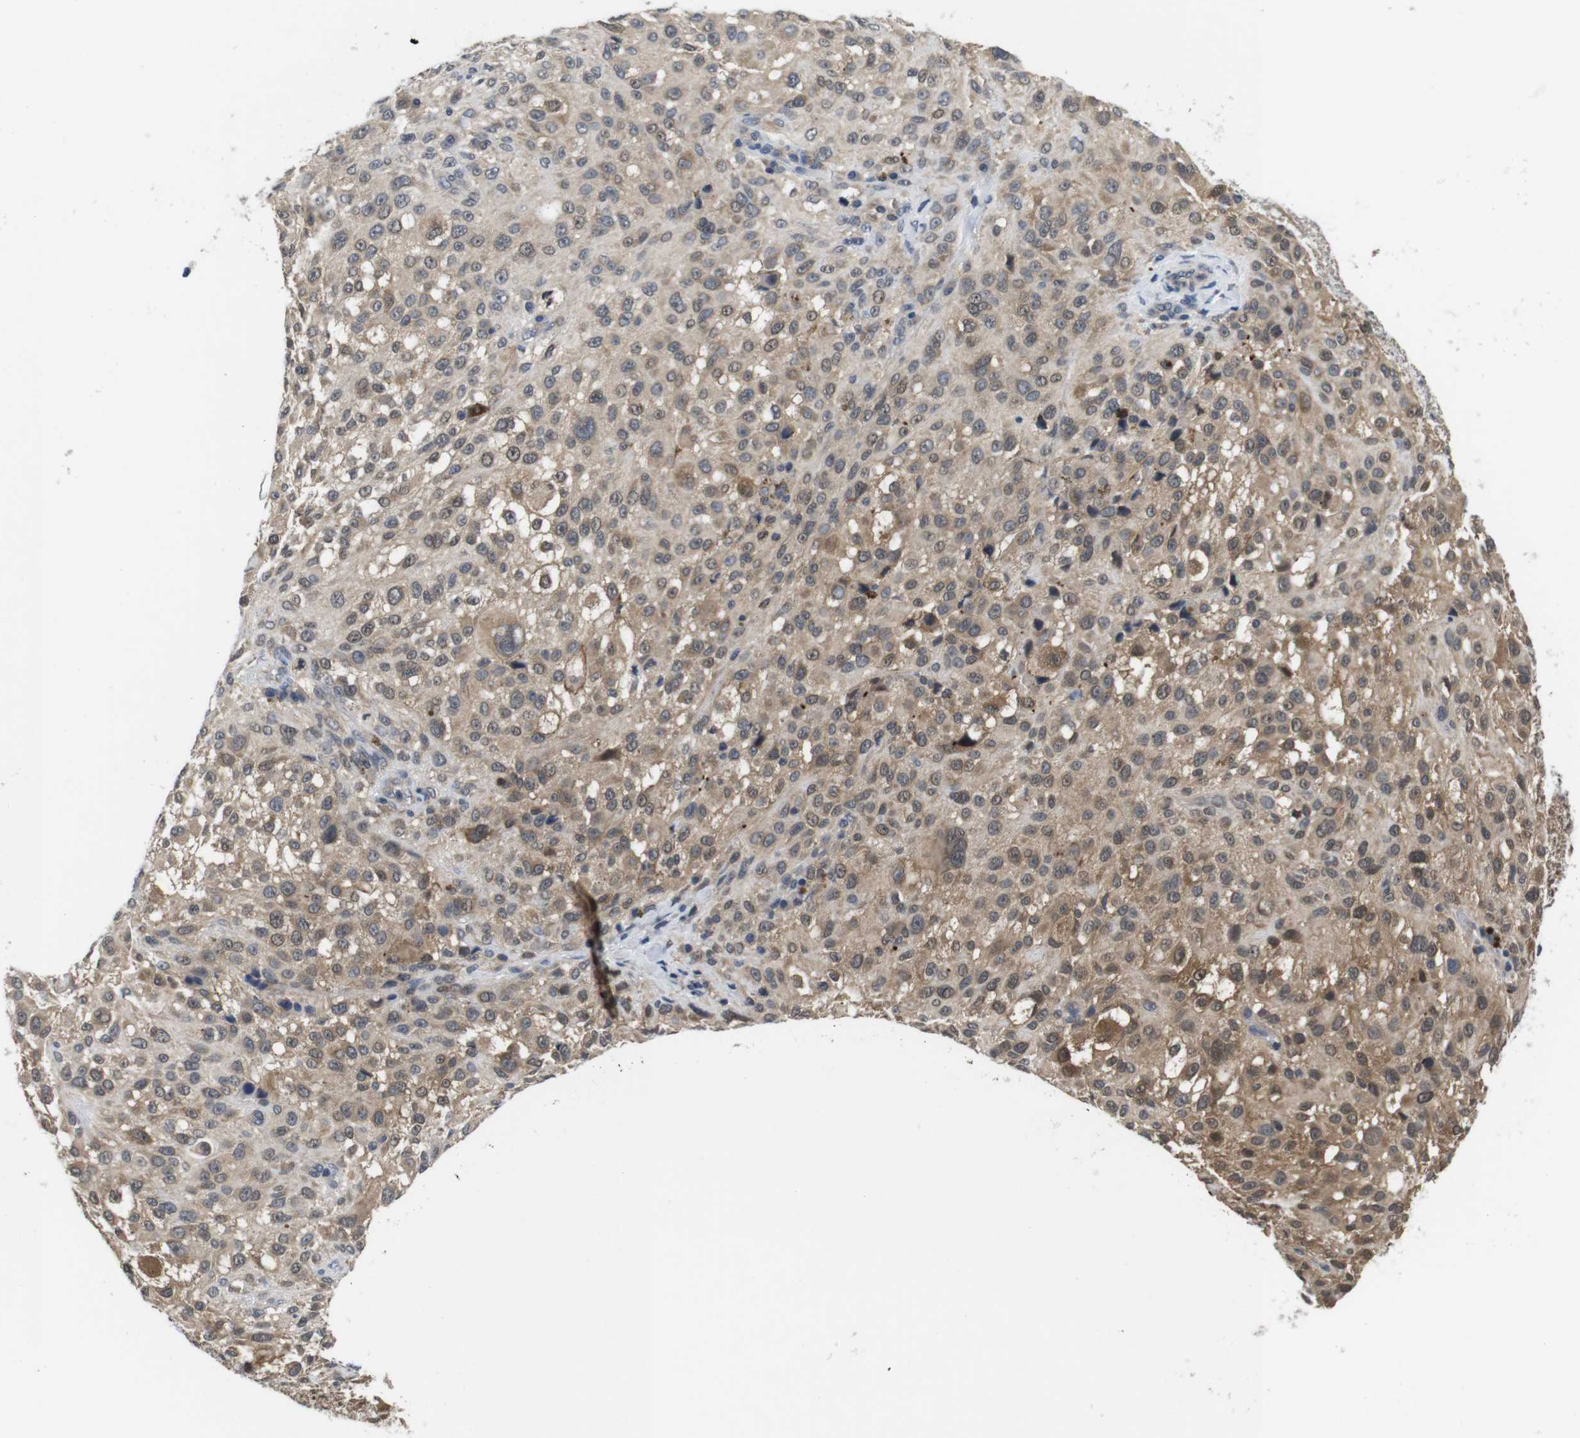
{"staining": {"intensity": "moderate", "quantity": "25%-75%", "location": "cytoplasmic/membranous"}, "tissue": "melanoma", "cell_type": "Tumor cells", "image_type": "cancer", "snomed": [{"axis": "morphology", "description": "Necrosis, NOS"}, {"axis": "morphology", "description": "Malignant melanoma, NOS"}, {"axis": "topography", "description": "Skin"}], "caption": "IHC photomicrograph of human melanoma stained for a protein (brown), which shows medium levels of moderate cytoplasmic/membranous positivity in about 25%-75% of tumor cells.", "gene": "FADD", "patient": {"sex": "female", "age": 87}}